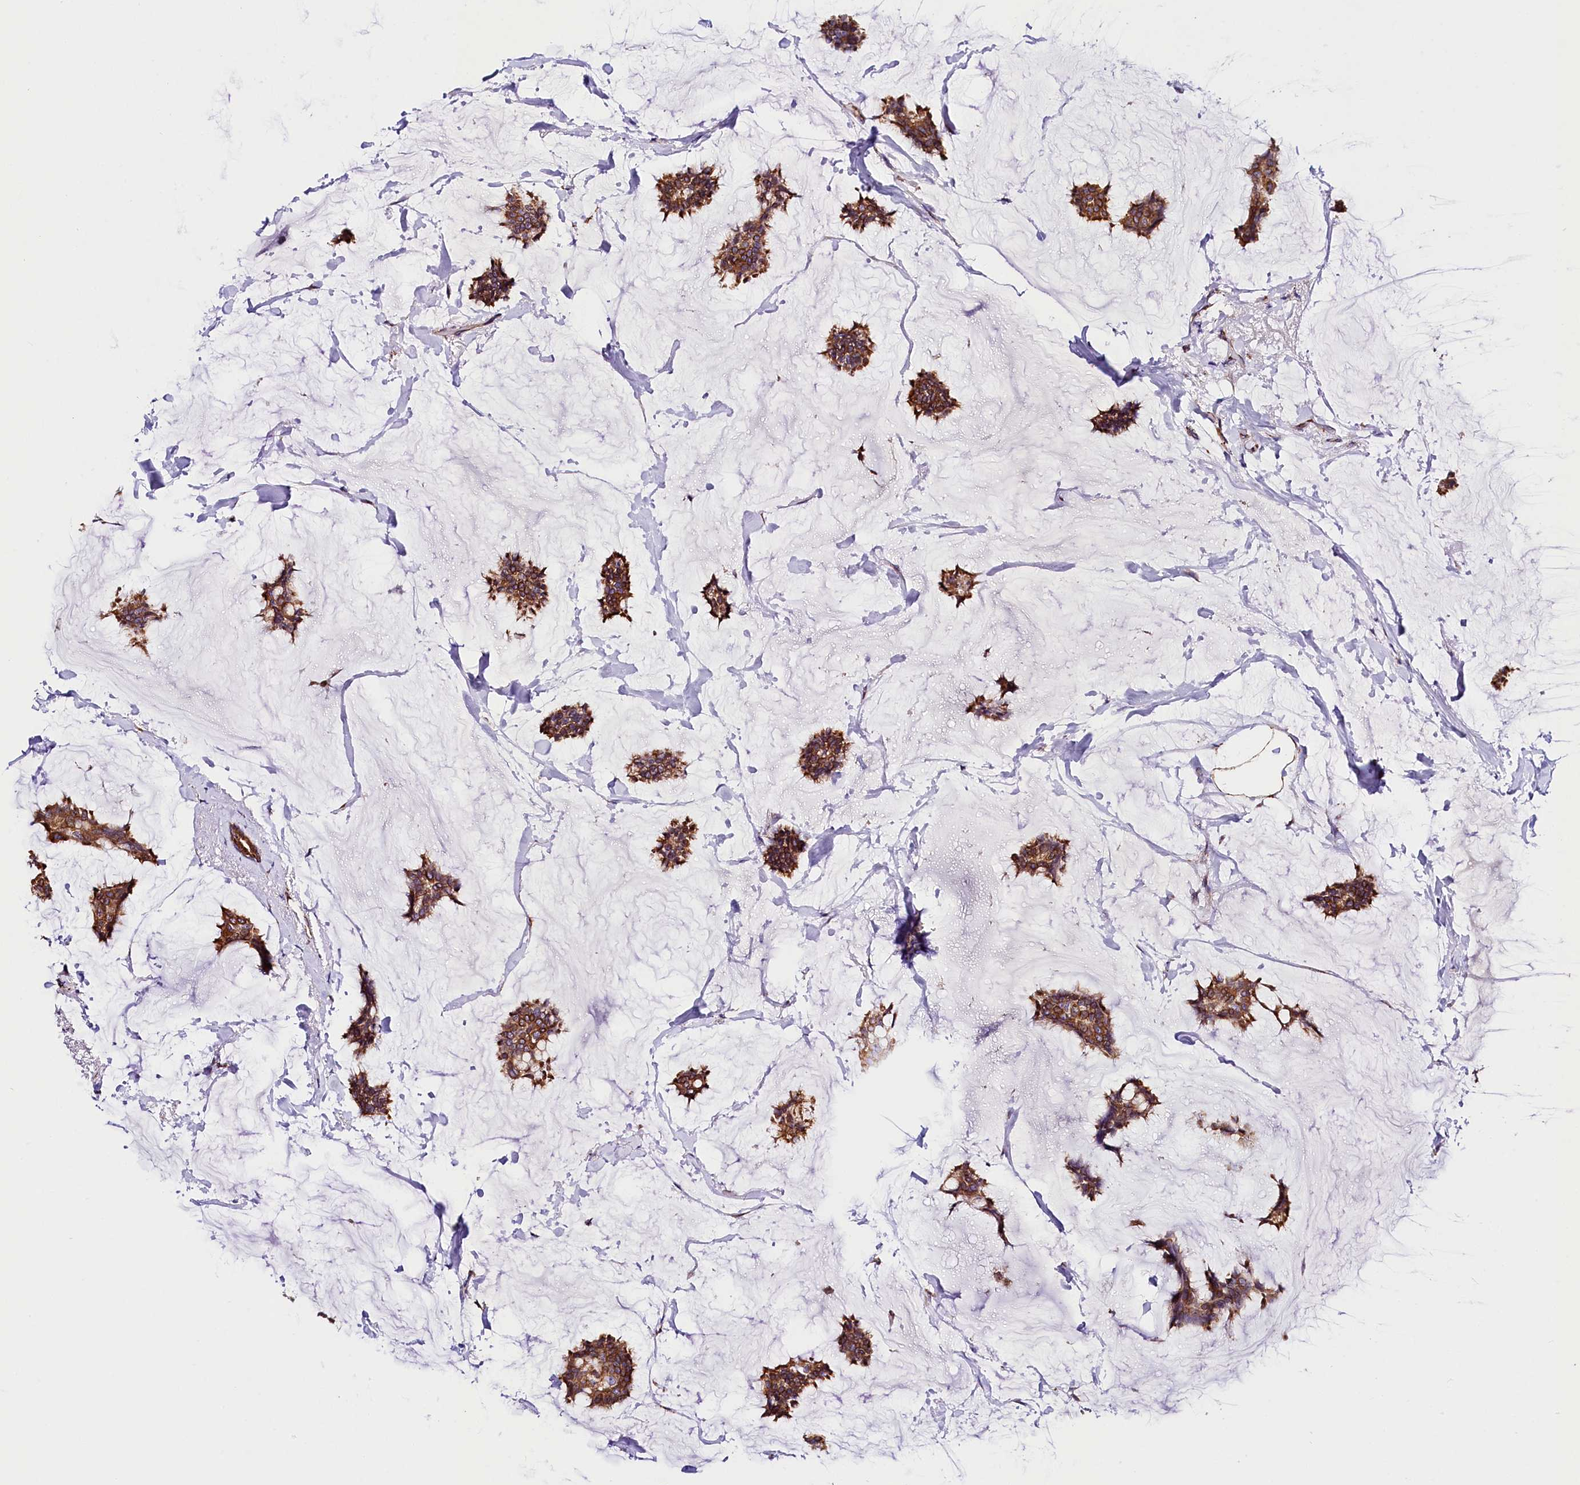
{"staining": {"intensity": "moderate", "quantity": ">75%", "location": "cytoplasmic/membranous"}, "tissue": "breast cancer", "cell_type": "Tumor cells", "image_type": "cancer", "snomed": [{"axis": "morphology", "description": "Duct carcinoma"}, {"axis": "topography", "description": "Breast"}], "caption": "Breast cancer (infiltrating ductal carcinoma) stained with immunohistochemistry exhibits moderate cytoplasmic/membranous positivity in about >75% of tumor cells.", "gene": "ITGA1", "patient": {"sex": "female", "age": 93}}